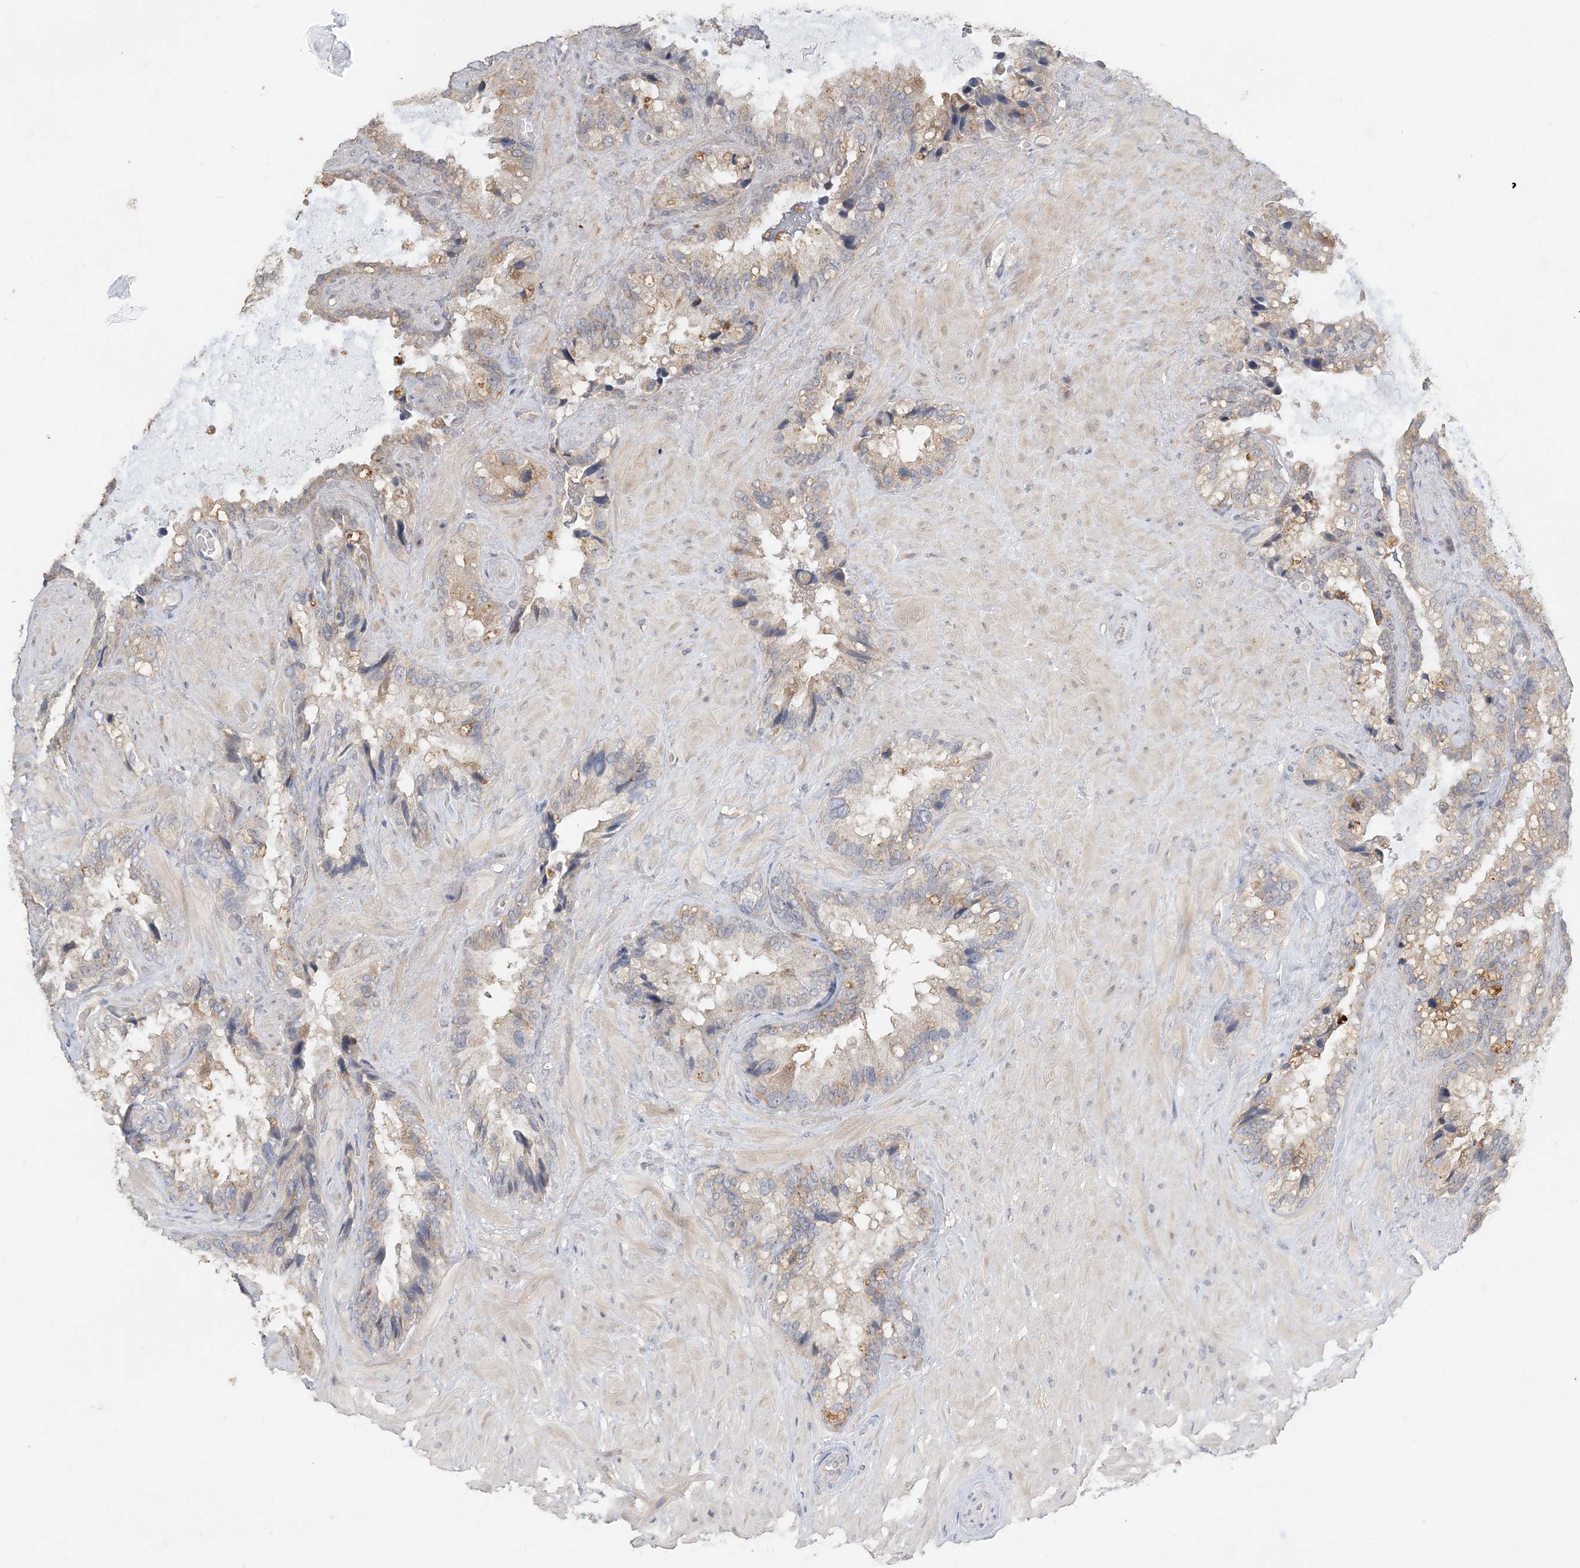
{"staining": {"intensity": "moderate", "quantity": "25%-75%", "location": "cytoplasmic/membranous"}, "tissue": "seminal vesicle", "cell_type": "Glandular cells", "image_type": "normal", "snomed": [{"axis": "morphology", "description": "Normal tissue, NOS"}, {"axis": "topography", "description": "Prostate"}, {"axis": "topography", "description": "Seminal veicle"}], "caption": "Approximately 25%-75% of glandular cells in unremarkable seminal vesicle demonstrate moderate cytoplasmic/membranous protein staining as visualized by brown immunohistochemical staining.", "gene": "SPPL2A", "patient": {"sex": "male", "age": 68}}